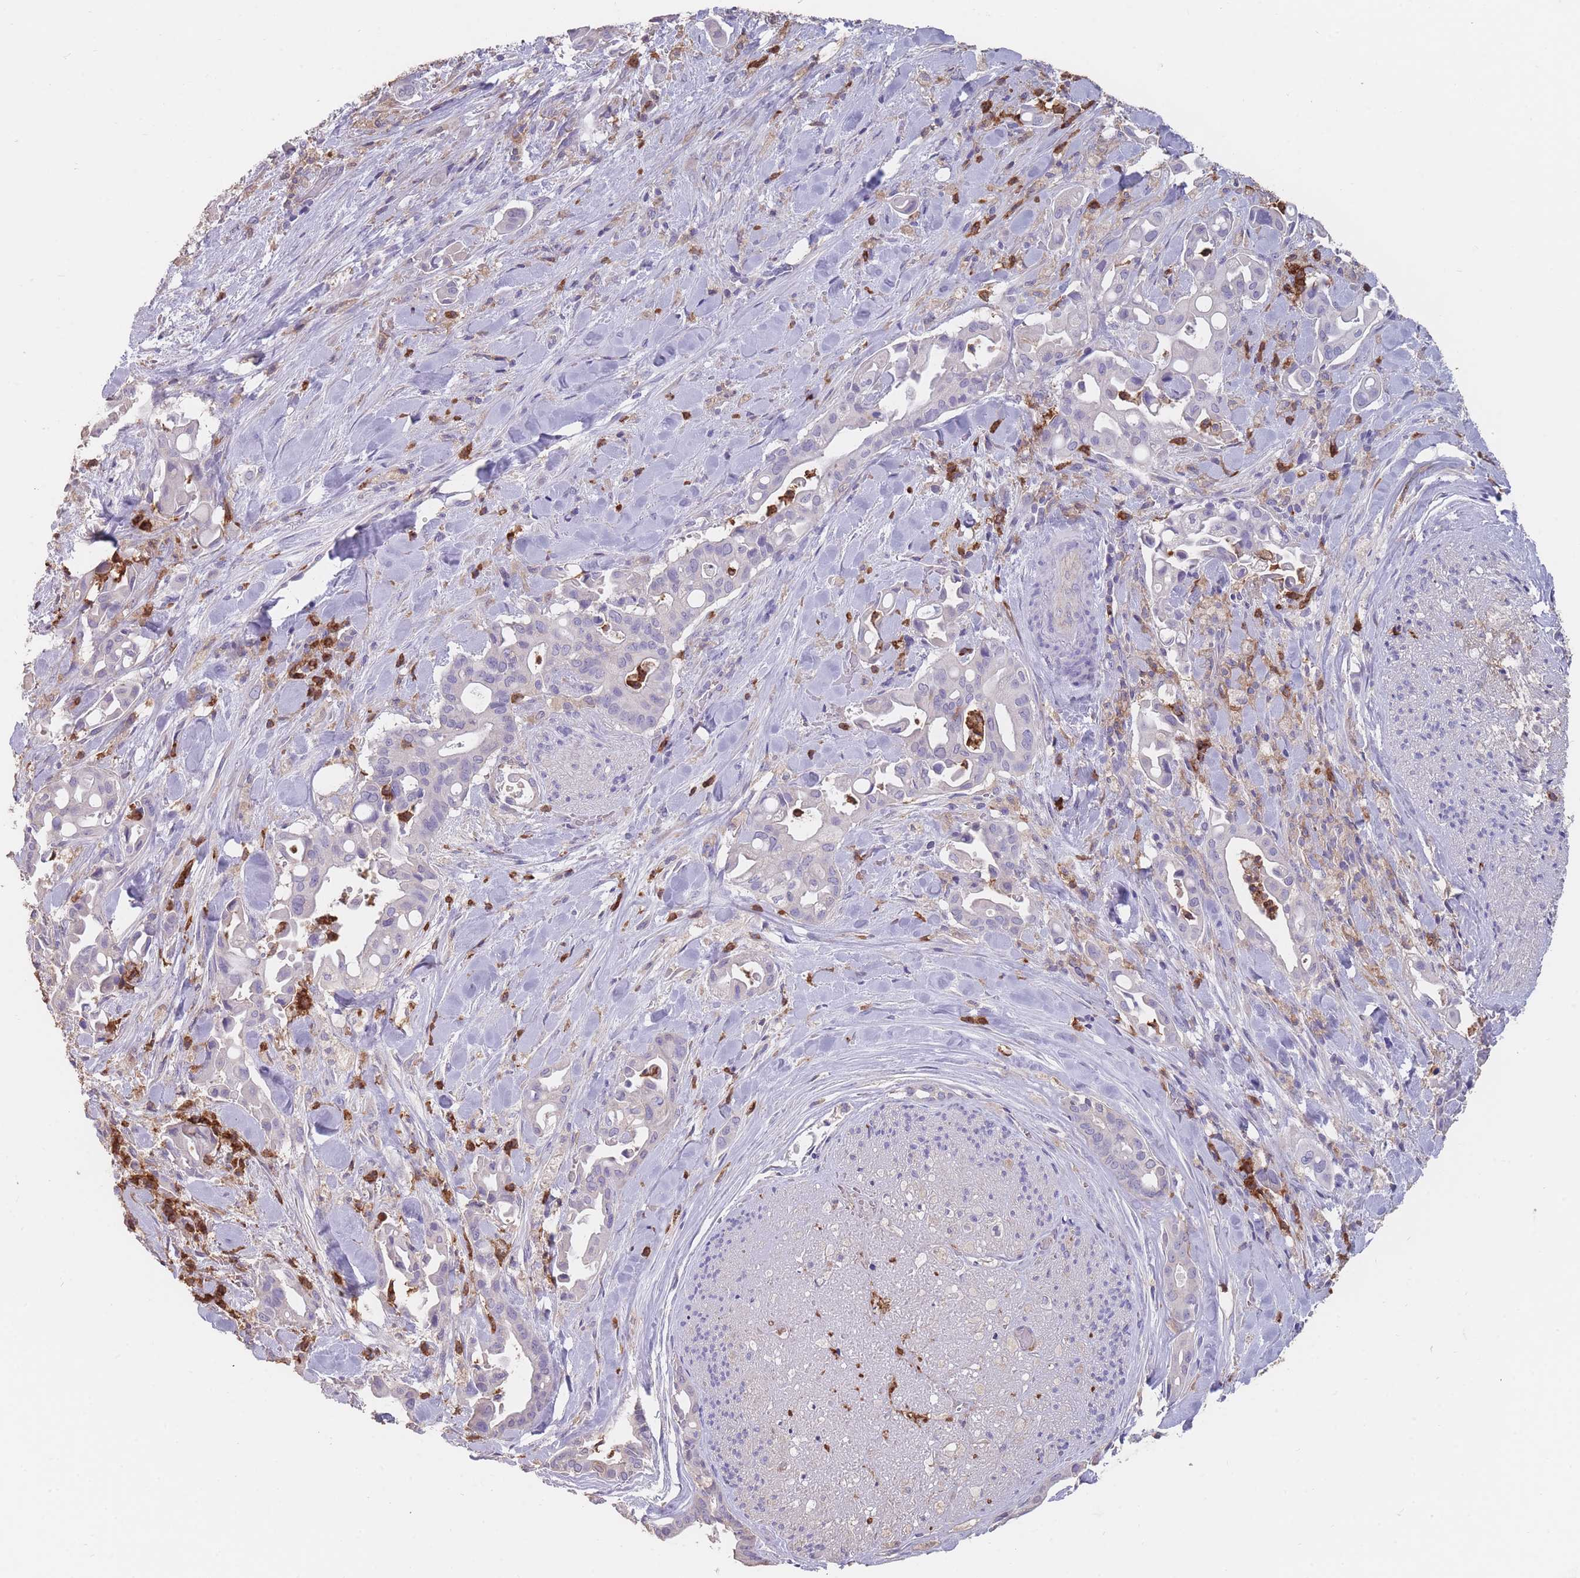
{"staining": {"intensity": "negative", "quantity": "none", "location": "none"}, "tissue": "liver cancer", "cell_type": "Tumor cells", "image_type": "cancer", "snomed": [{"axis": "morphology", "description": "Cholangiocarcinoma"}, {"axis": "topography", "description": "Liver"}], "caption": "The immunohistochemistry (IHC) micrograph has no significant expression in tumor cells of liver cancer tissue. Brightfield microscopy of IHC stained with DAB (brown) and hematoxylin (blue), captured at high magnification.", "gene": "CLEC12A", "patient": {"sex": "female", "age": 68}}